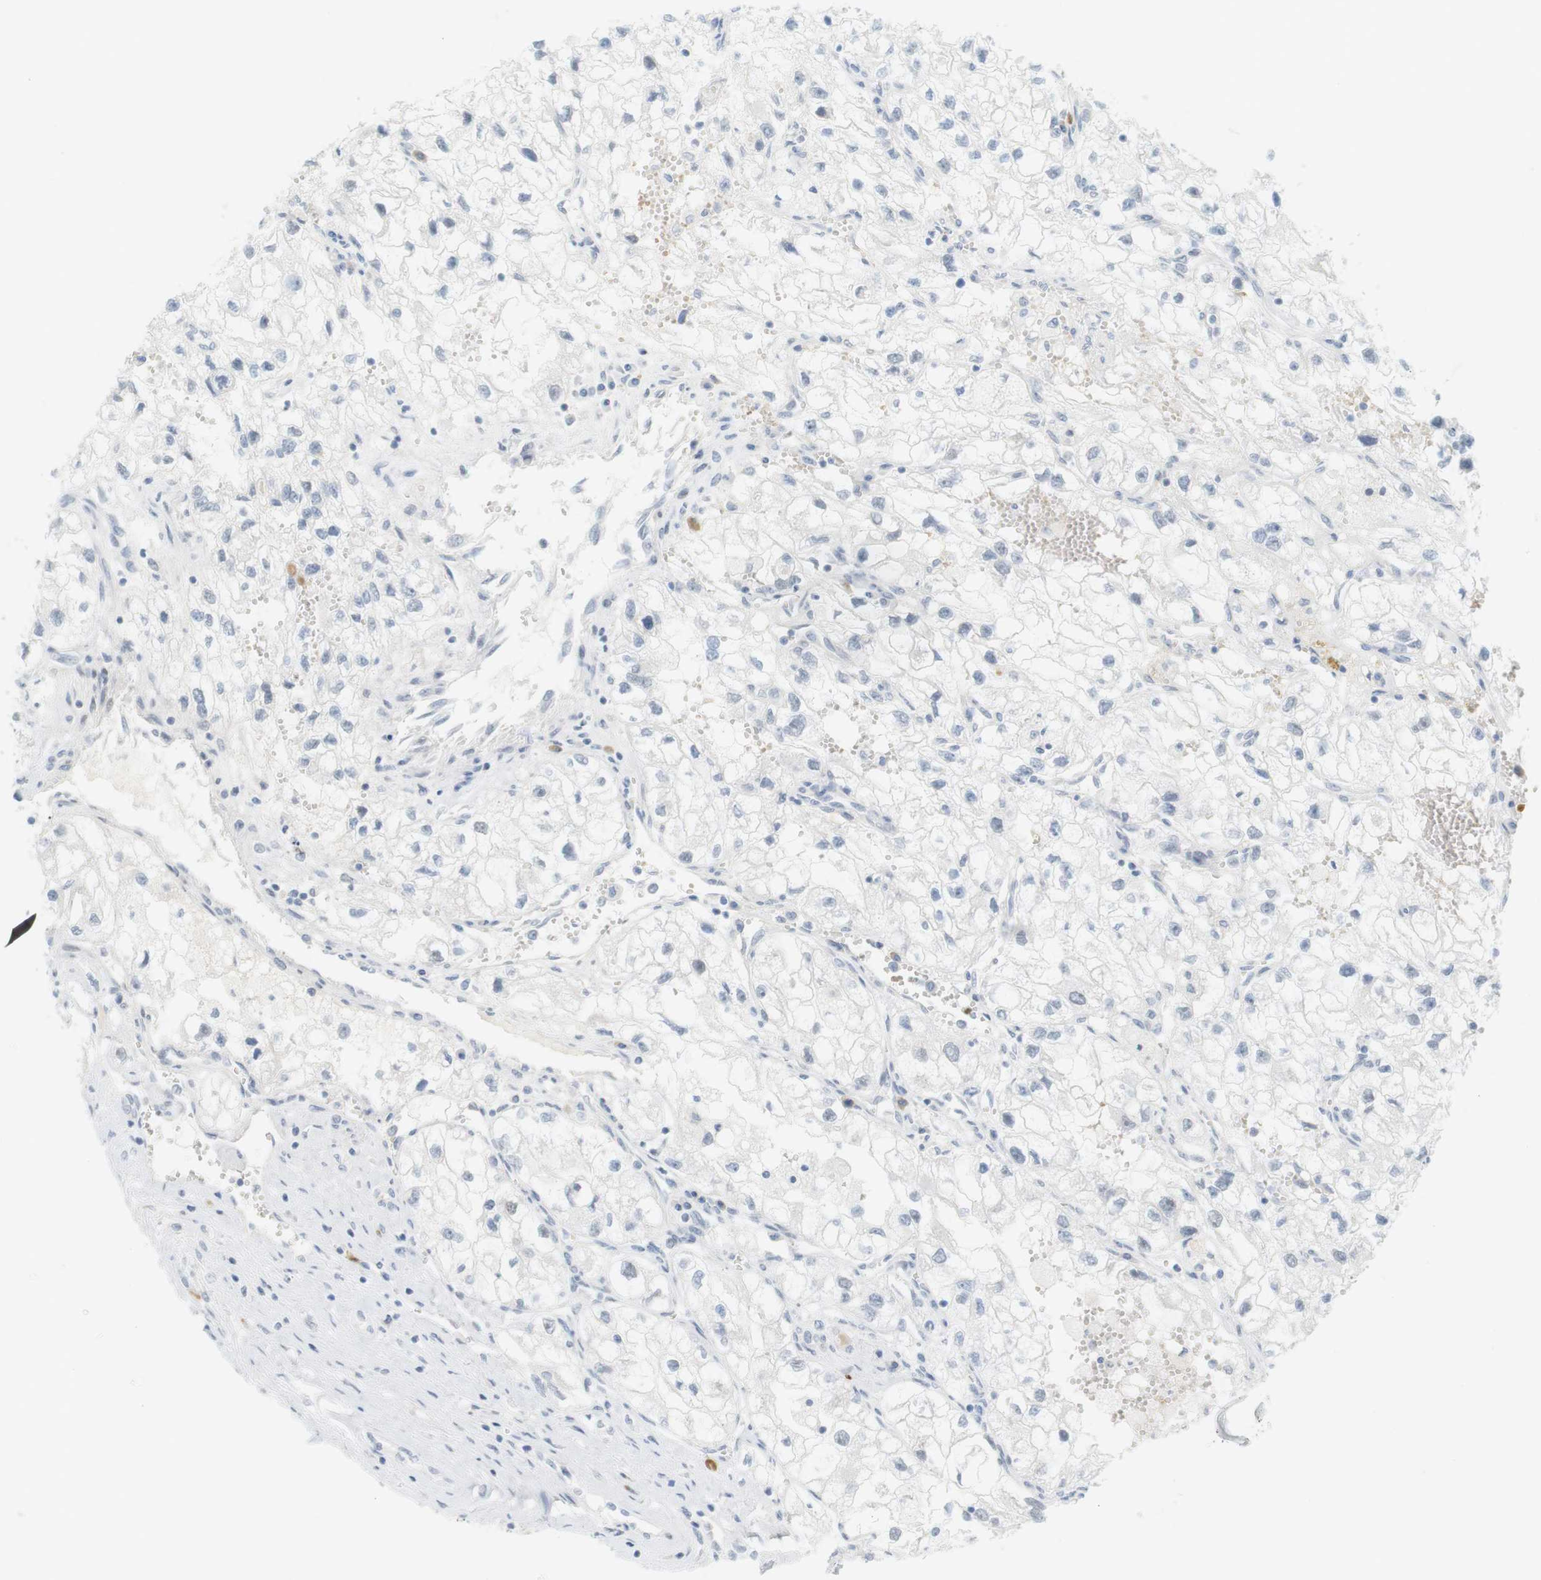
{"staining": {"intensity": "negative", "quantity": "none", "location": "none"}, "tissue": "renal cancer", "cell_type": "Tumor cells", "image_type": "cancer", "snomed": [{"axis": "morphology", "description": "Adenocarcinoma, NOS"}, {"axis": "topography", "description": "Kidney"}], "caption": "Immunohistochemistry (IHC) micrograph of neoplastic tissue: adenocarcinoma (renal) stained with DAB (3,3'-diaminobenzidine) shows no significant protein expression in tumor cells.", "gene": "DMC1", "patient": {"sex": "female", "age": 70}}